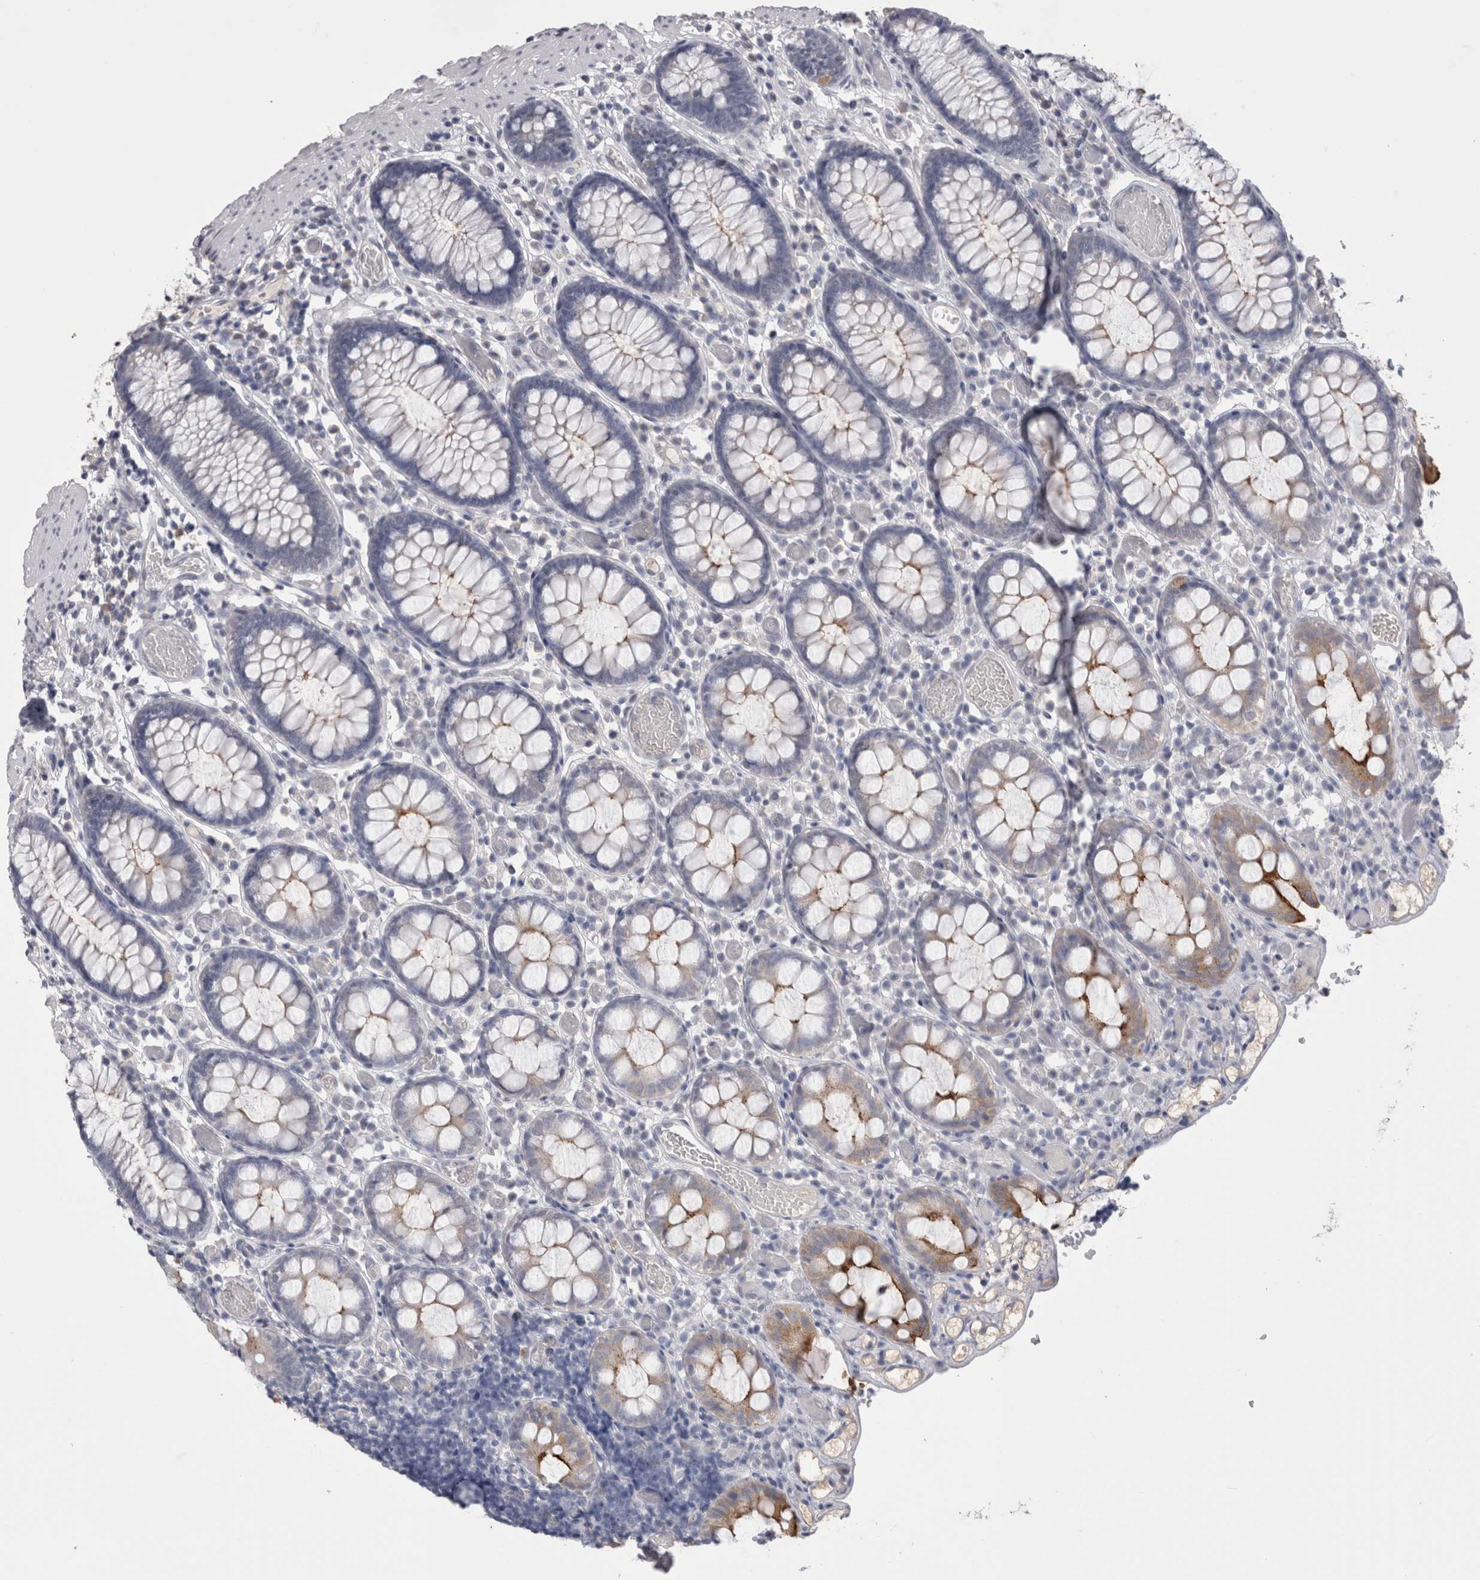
{"staining": {"intensity": "negative", "quantity": "none", "location": "none"}, "tissue": "colon", "cell_type": "Endothelial cells", "image_type": "normal", "snomed": [{"axis": "morphology", "description": "Normal tissue, NOS"}, {"axis": "topography", "description": "Colon"}], "caption": "Immunohistochemical staining of benign colon demonstrates no significant positivity in endothelial cells.", "gene": "CDHR5", "patient": {"sex": "male", "age": 14}}